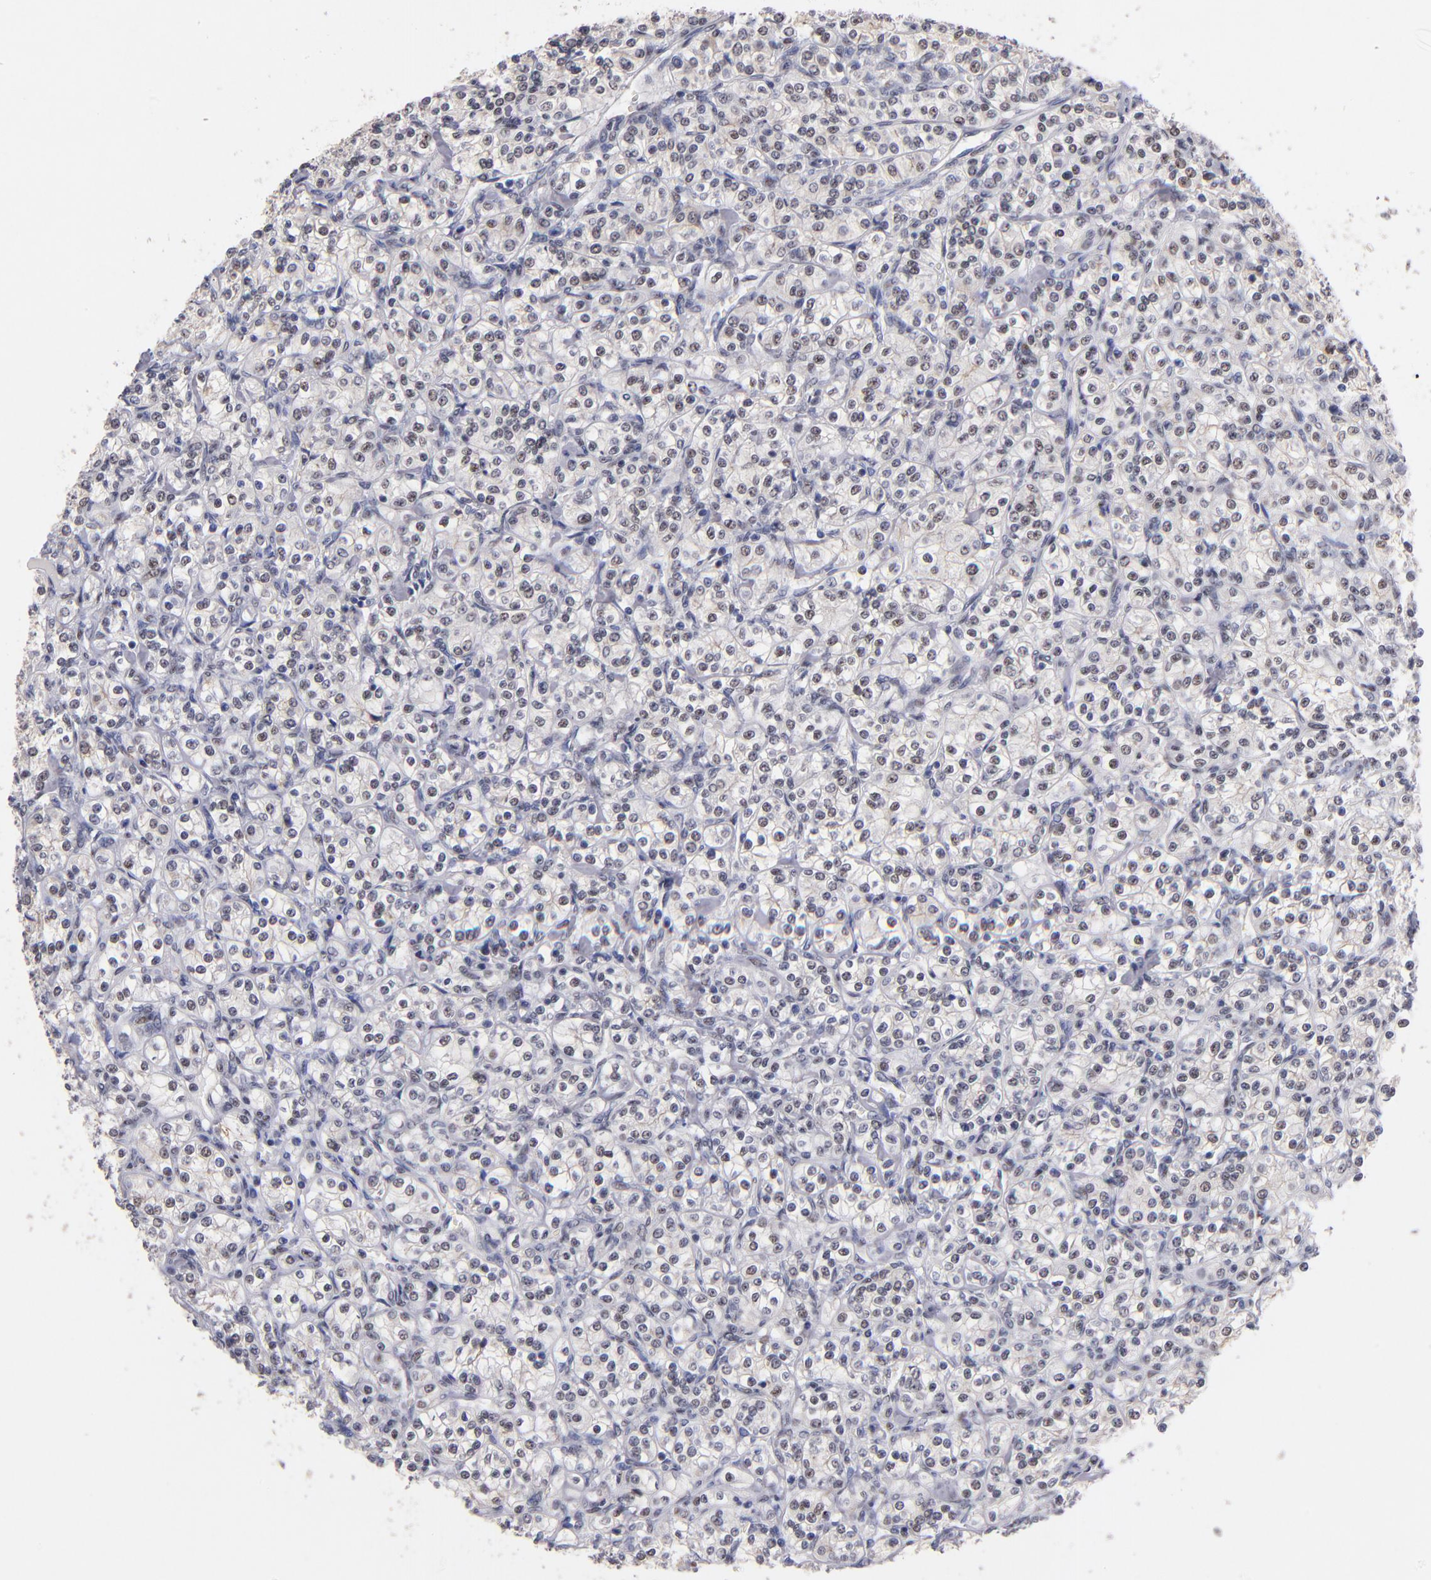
{"staining": {"intensity": "moderate", "quantity": "<25%", "location": "nuclear"}, "tissue": "renal cancer", "cell_type": "Tumor cells", "image_type": "cancer", "snomed": [{"axis": "morphology", "description": "Adenocarcinoma, NOS"}, {"axis": "topography", "description": "Kidney"}], "caption": "This image displays immunohistochemistry (IHC) staining of renal cancer (adenocarcinoma), with low moderate nuclear expression in approximately <25% of tumor cells.", "gene": "RAF1", "patient": {"sex": "male", "age": 77}}